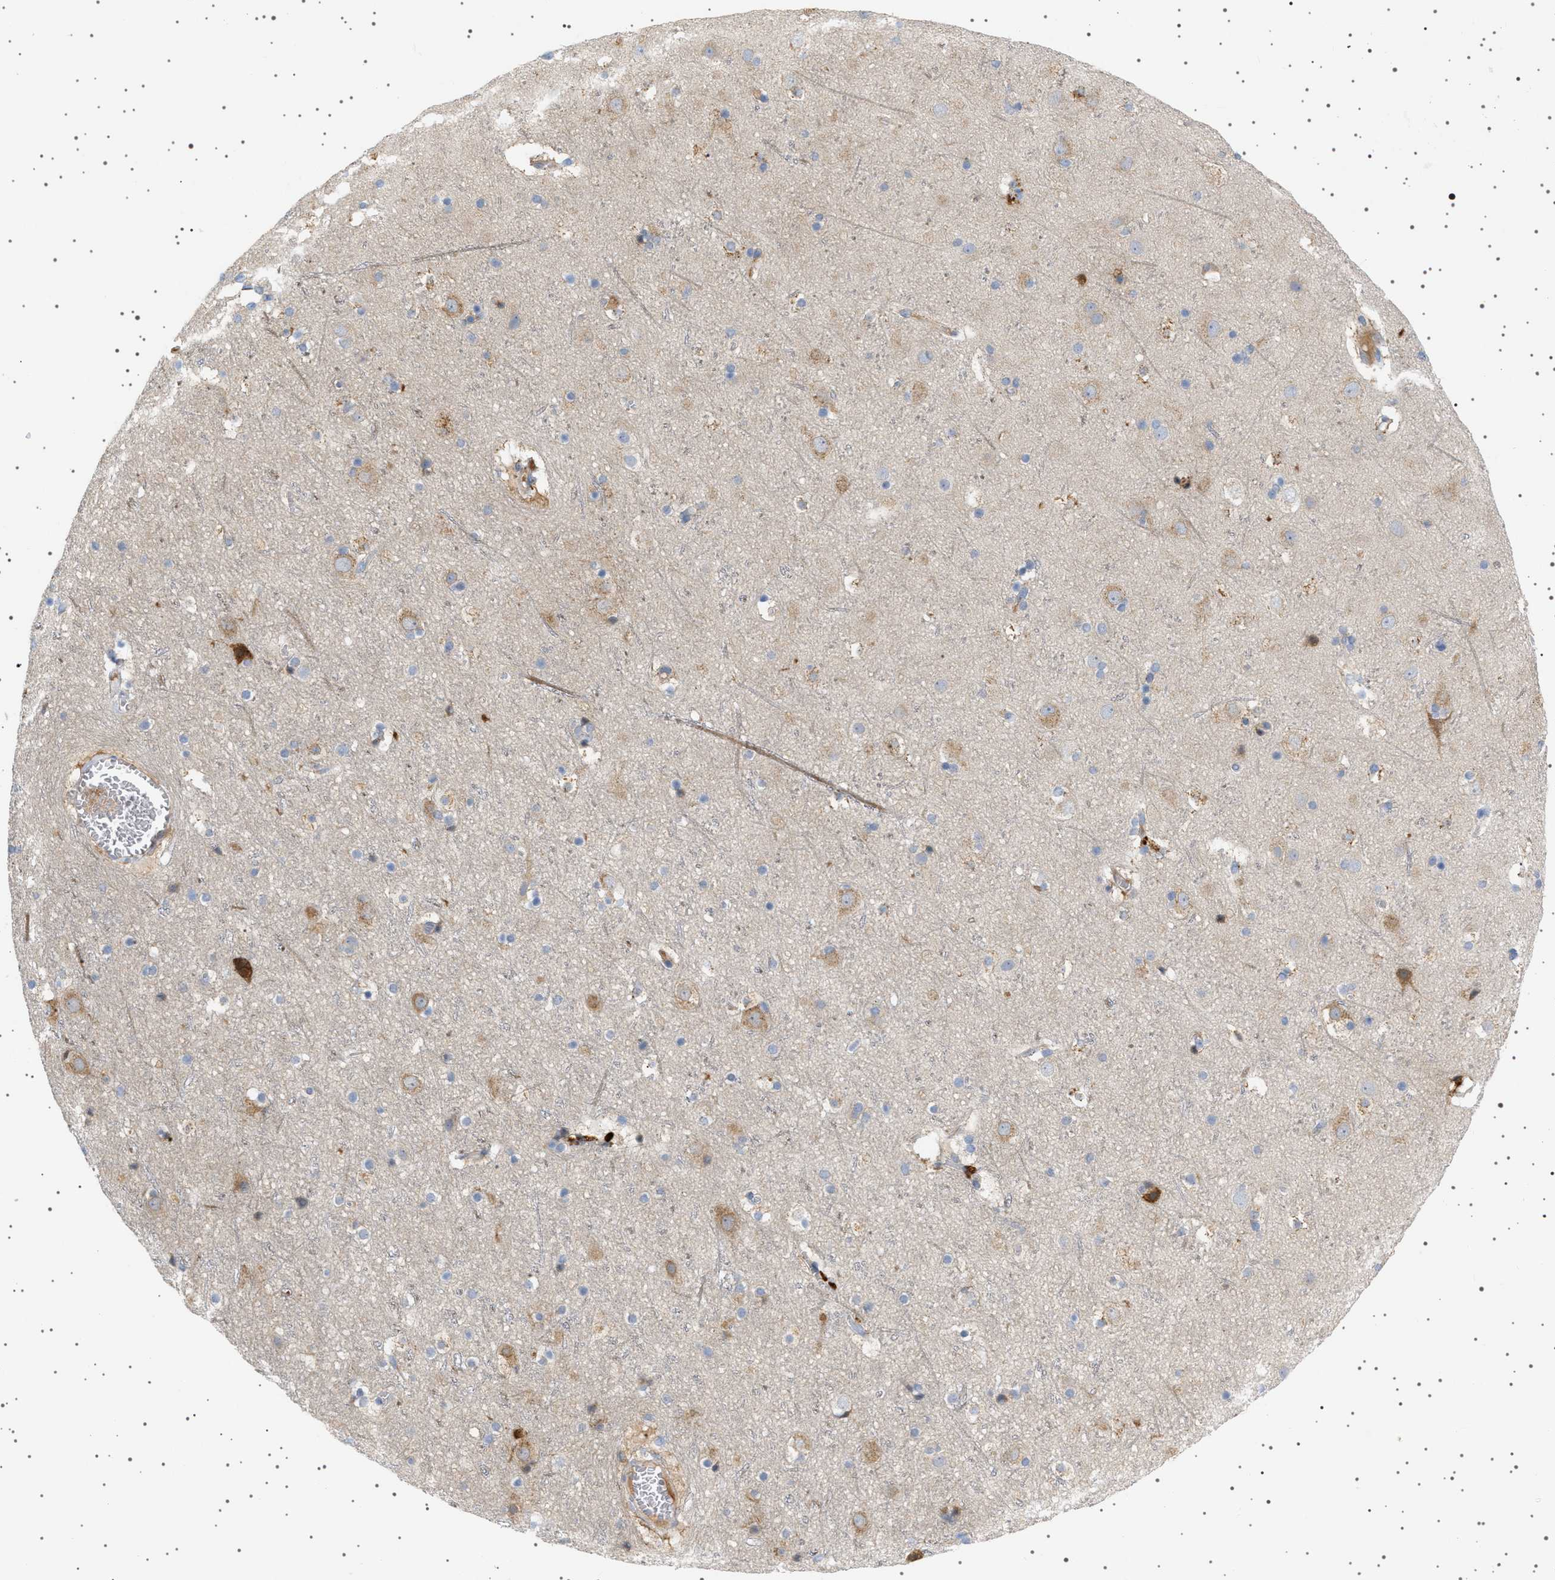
{"staining": {"intensity": "negative", "quantity": "none", "location": "none"}, "tissue": "cerebral cortex", "cell_type": "Endothelial cells", "image_type": "normal", "snomed": [{"axis": "morphology", "description": "Normal tissue, NOS"}, {"axis": "topography", "description": "Cerebral cortex"}], "caption": "Human cerebral cortex stained for a protein using IHC shows no staining in endothelial cells.", "gene": "ADCY10", "patient": {"sex": "male", "age": 45}}